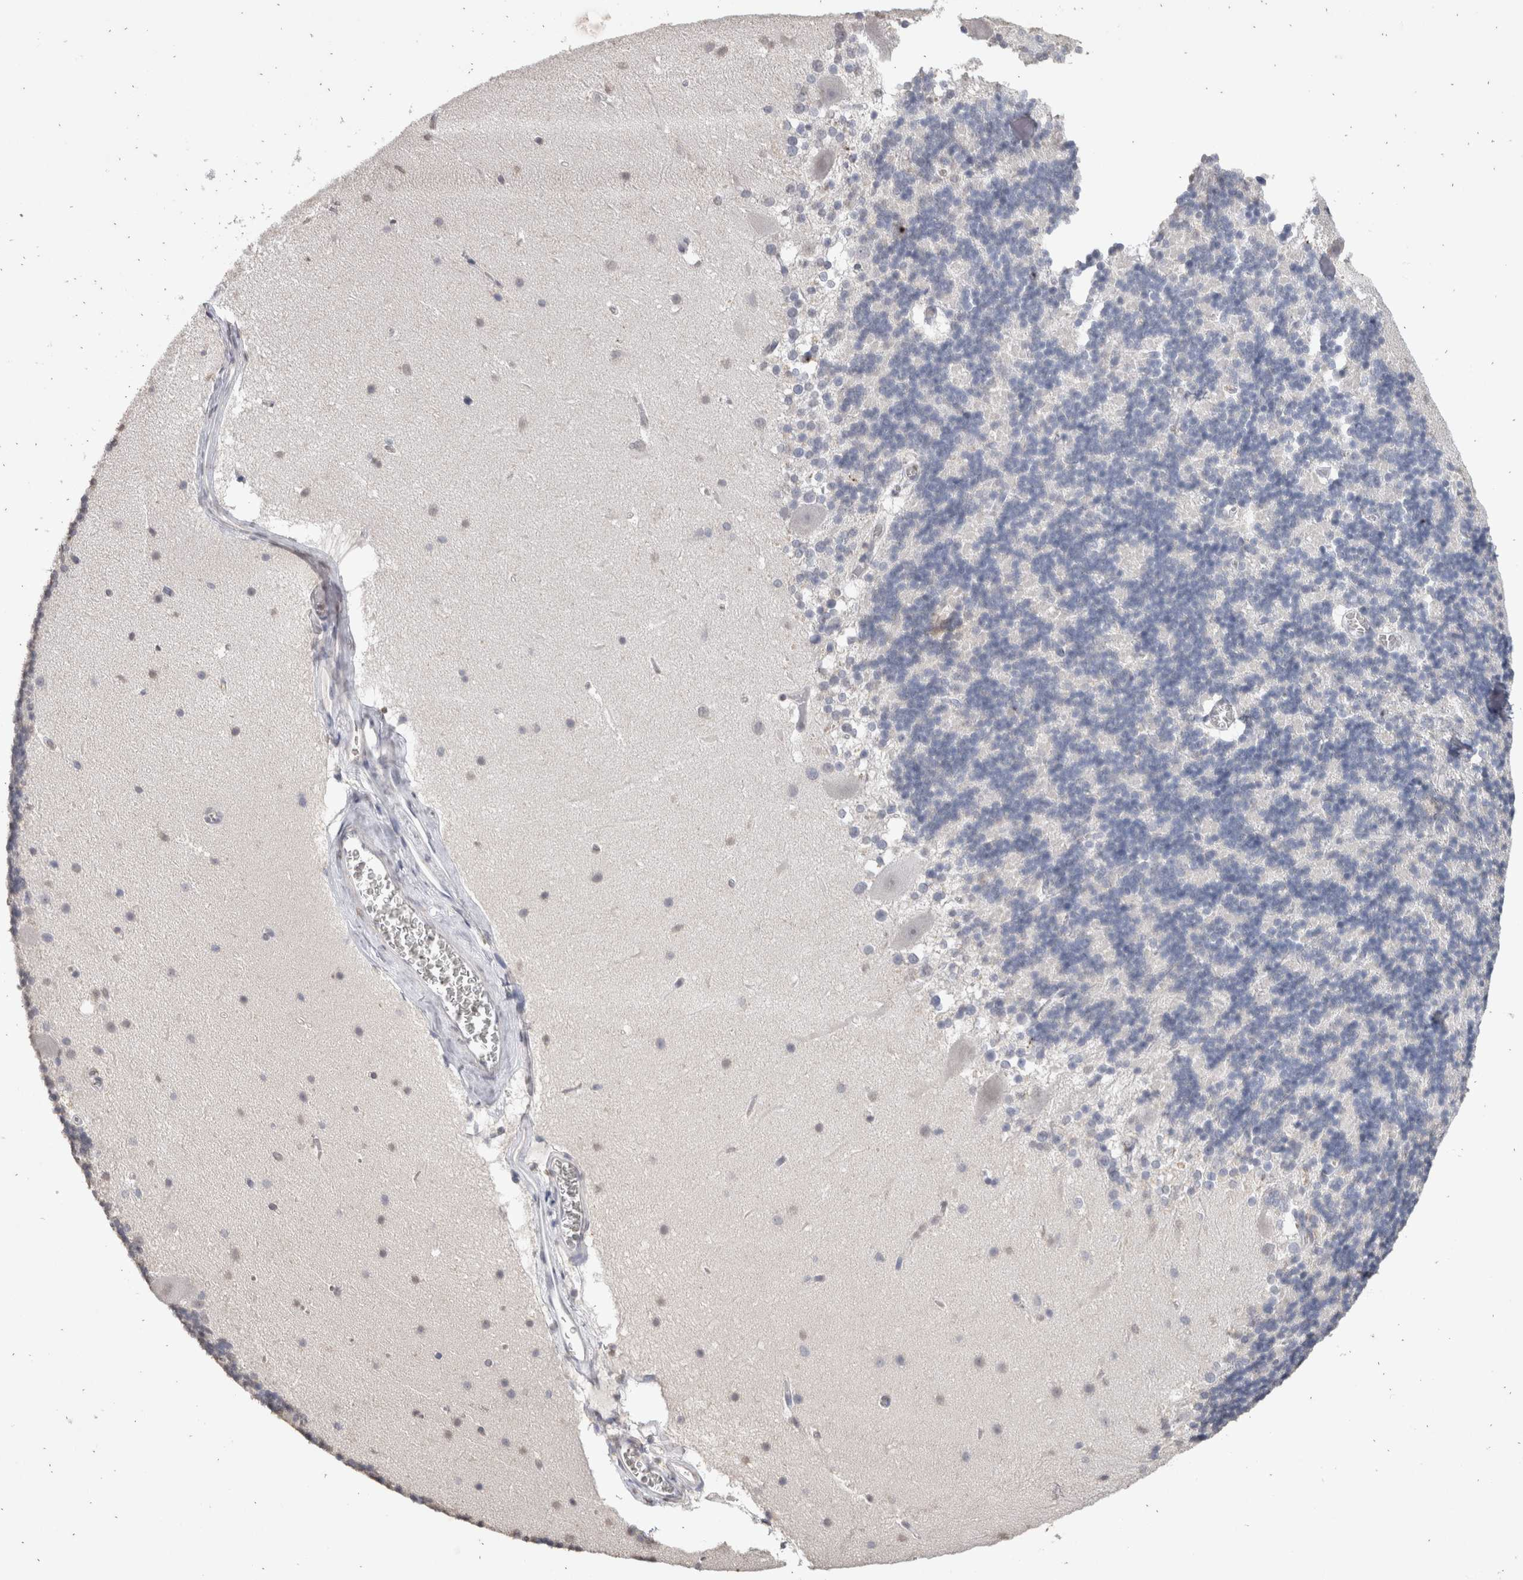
{"staining": {"intensity": "negative", "quantity": "none", "location": "none"}, "tissue": "cerebellum", "cell_type": "Cells in granular layer", "image_type": "normal", "snomed": [{"axis": "morphology", "description": "Normal tissue, NOS"}, {"axis": "topography", "description": "Cerebellum"}], "caption": "IHC histopathology image of normal cerebellum: cerebellum stained with DAB displays no significant protein expression in cells in granular layer. (DAB (3,3'-diaminobenzidine) IHC visualized using brightfield microscopy, high magnification).", "gene": "LGALS2", "patient": {"sex": "female", "age": 19}}